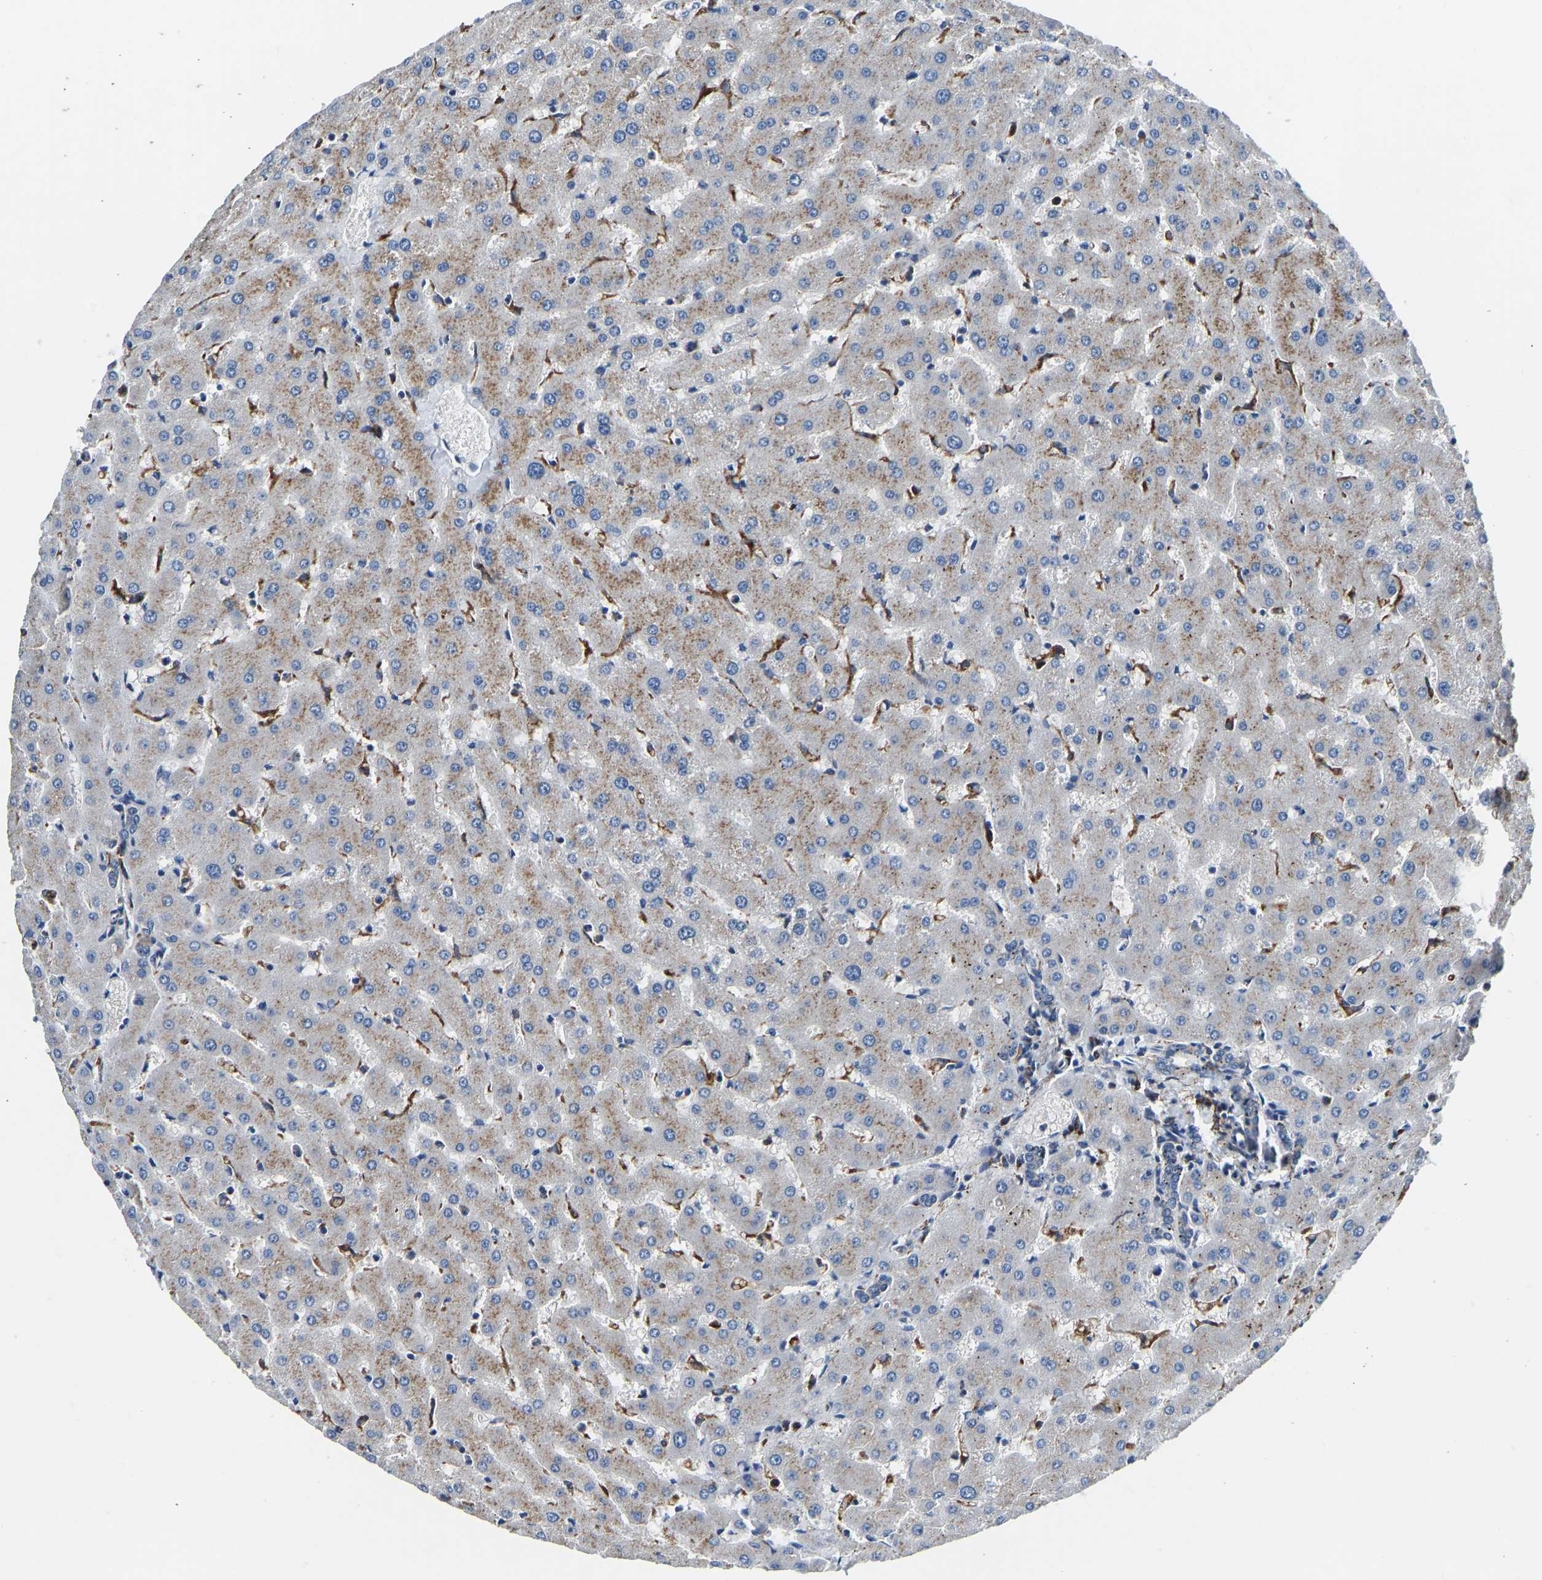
{"staining": {"intensity": "negative", "quantity": "none", "location": "none"}, "tissue": "liver", "cell_type": "Cholangiocytes", "image_type": "normal", "snomed": [{"axis": "morphology", "description": "Normal tissue, NOS"}, {"axis": "topography", "description": "Liver"}], "caption": "IHC image of unremarkable human liver stained for a protein (brown), which shows no positivity in cholangiocytes.", "gene": "ATP6V1E1", "patient": {"sex": "female", "age": 63}}